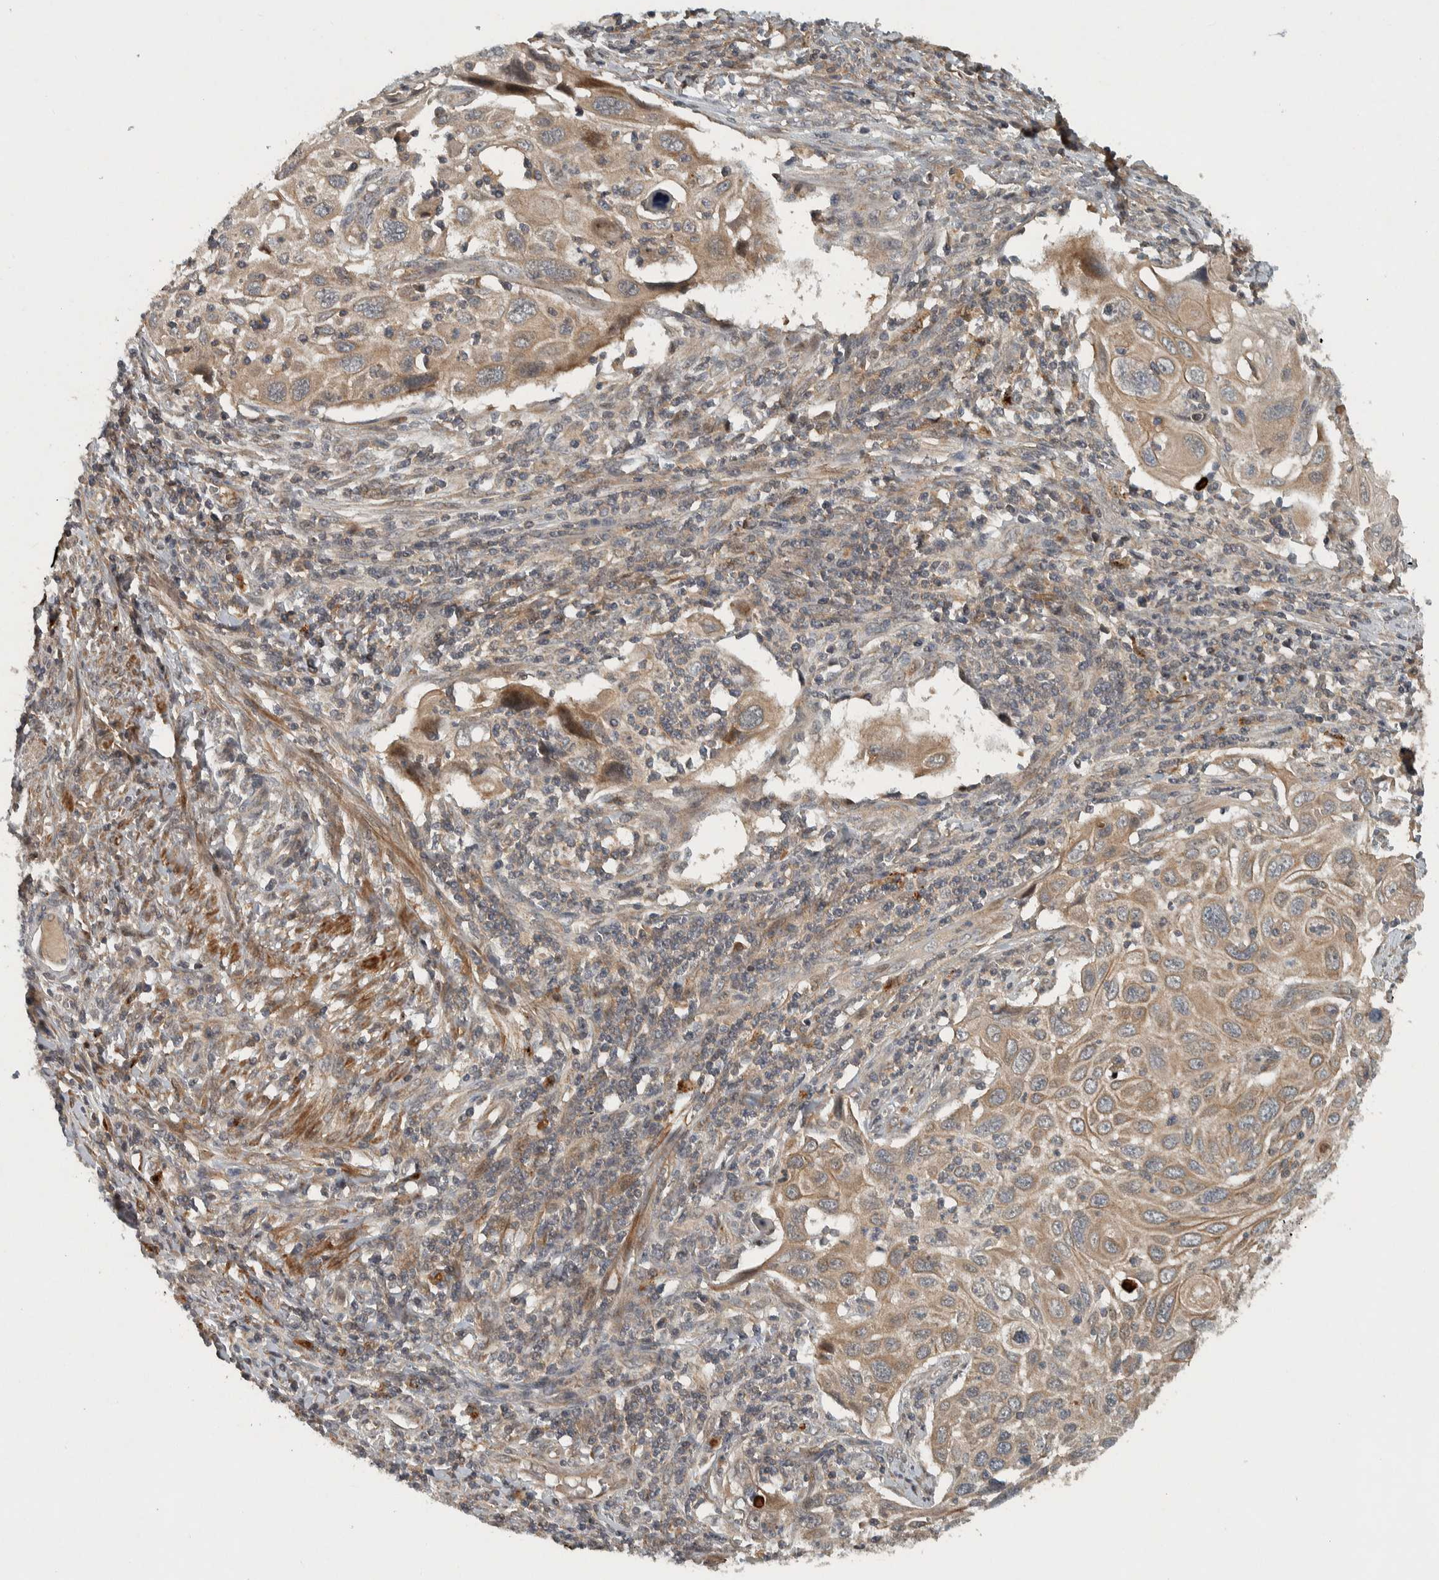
{"staining": {"intensity": "moderate", "quantity": ">75%", "location": "cytoplasmic/membranous"}, "tissue": "cervical cancer", "cell_type": "Tumor cells", "image_type": "cancer", "snomed": [{"axis": "morphology", "description": "Squamous cell carcinoma, NOS"}, {"axis": "topography", "description": "Cervix"}], "caption": "A brown stain labels moderate cytoplasmic/membranous expression of a protein in human cervical squamous cell carcinoma tumor cells.", "gene": "KIFAP3", "patient": {"sex": "female", "age": 70}}